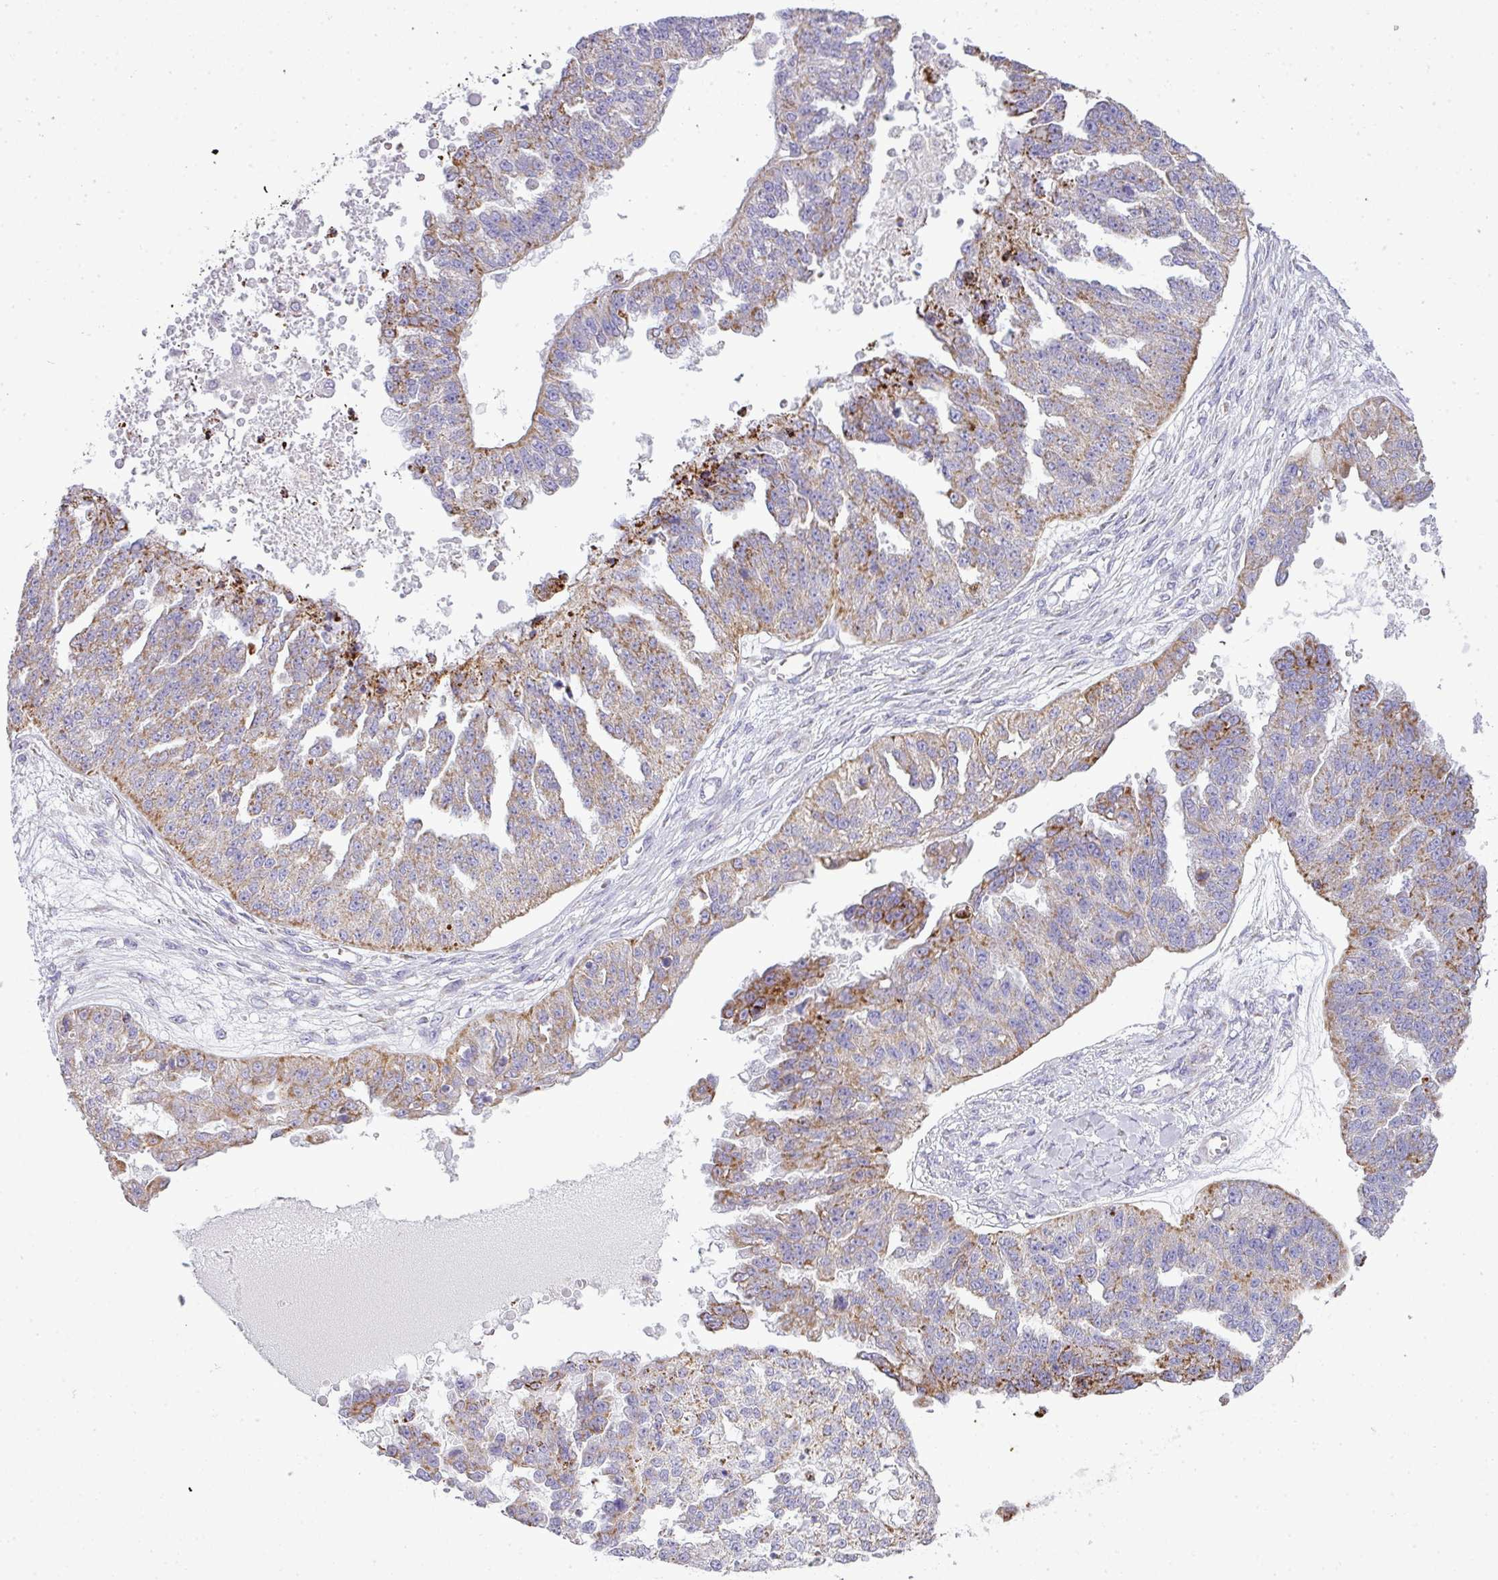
{"staining": {"intensity": "moderate", "quantity": "25%-75%", "location": "cytoplasmic/membranous"}, "tissue": "ovarian cancer", "cell_type": "Tumor cells", "image_type": "cancer", "snomed": [{"axis": "morphology", "description": "Cystadenocarcinoma, serous, NOS"}, {"axis": "topography", "description": "Ovary"}], "caption": "Protein expression analysis of human ovarian cancer reveals moderate cytoplasmic/membranous positivity in approximately 25%-75% of tumor cells.", "gene": "ZNF81", "patient": {"sex": "female", "age": 58}}